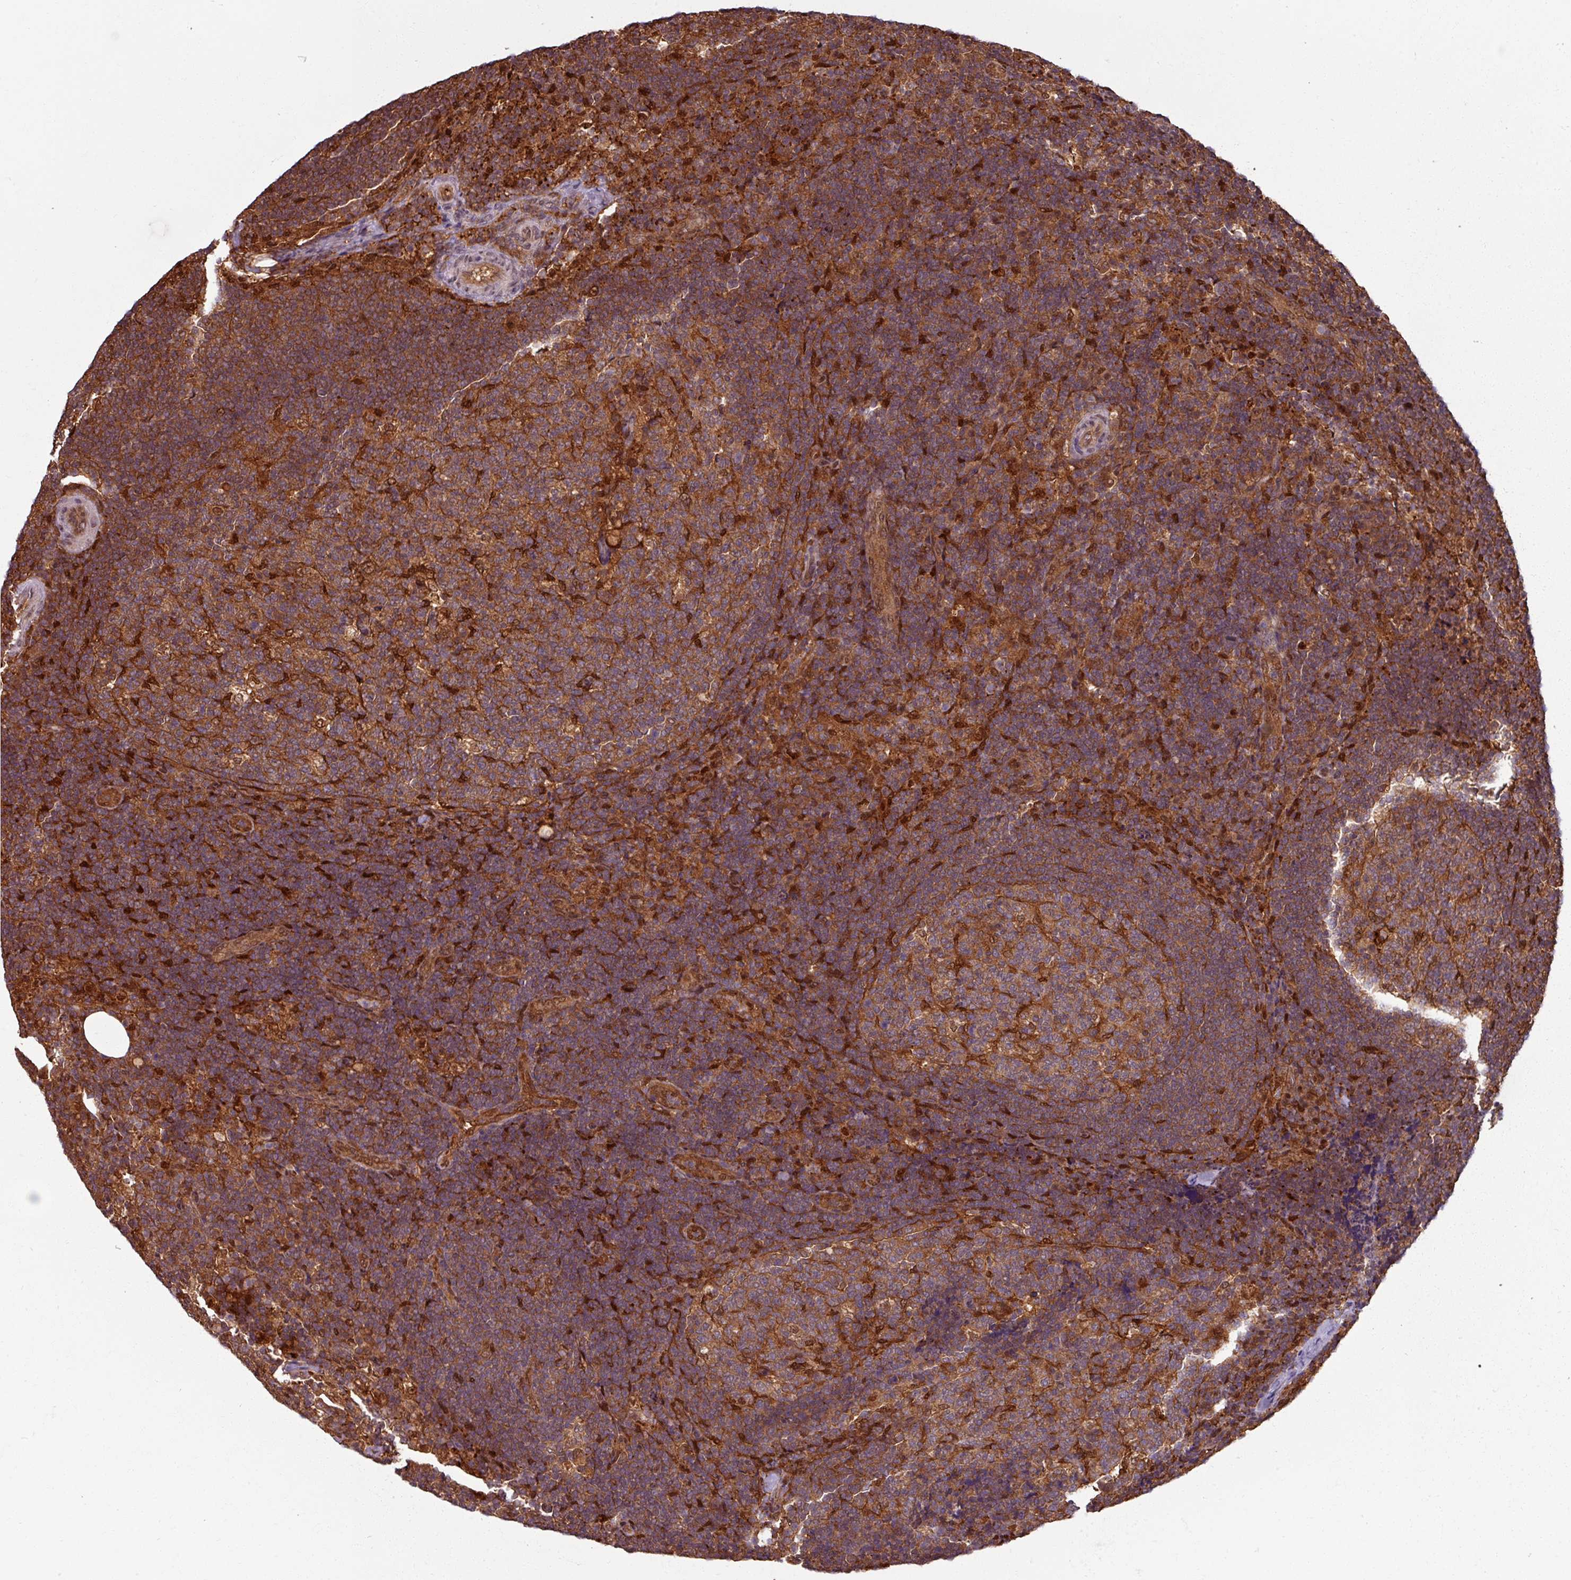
{"staining": {"intensity": "moderate", "quantity": ">75%", "location": "cytoplasmic/membranous"}, "tissue": "lymph node", "cell_type": "Germinal center cells", "image_type": "normal", "snomed": [{"axis": "morphology", "description": "Normal tissue, NOS"}, {"axis": "topography", "description": "Lymph node"}], "caption": "Germinal center cells reveal medium levels of moderate cytoplasmic/membranous staining in approximately >75% of cells in benign lymph node.", "gene": "KCTD11", "patient": {"sex": "female", "age": 31}}